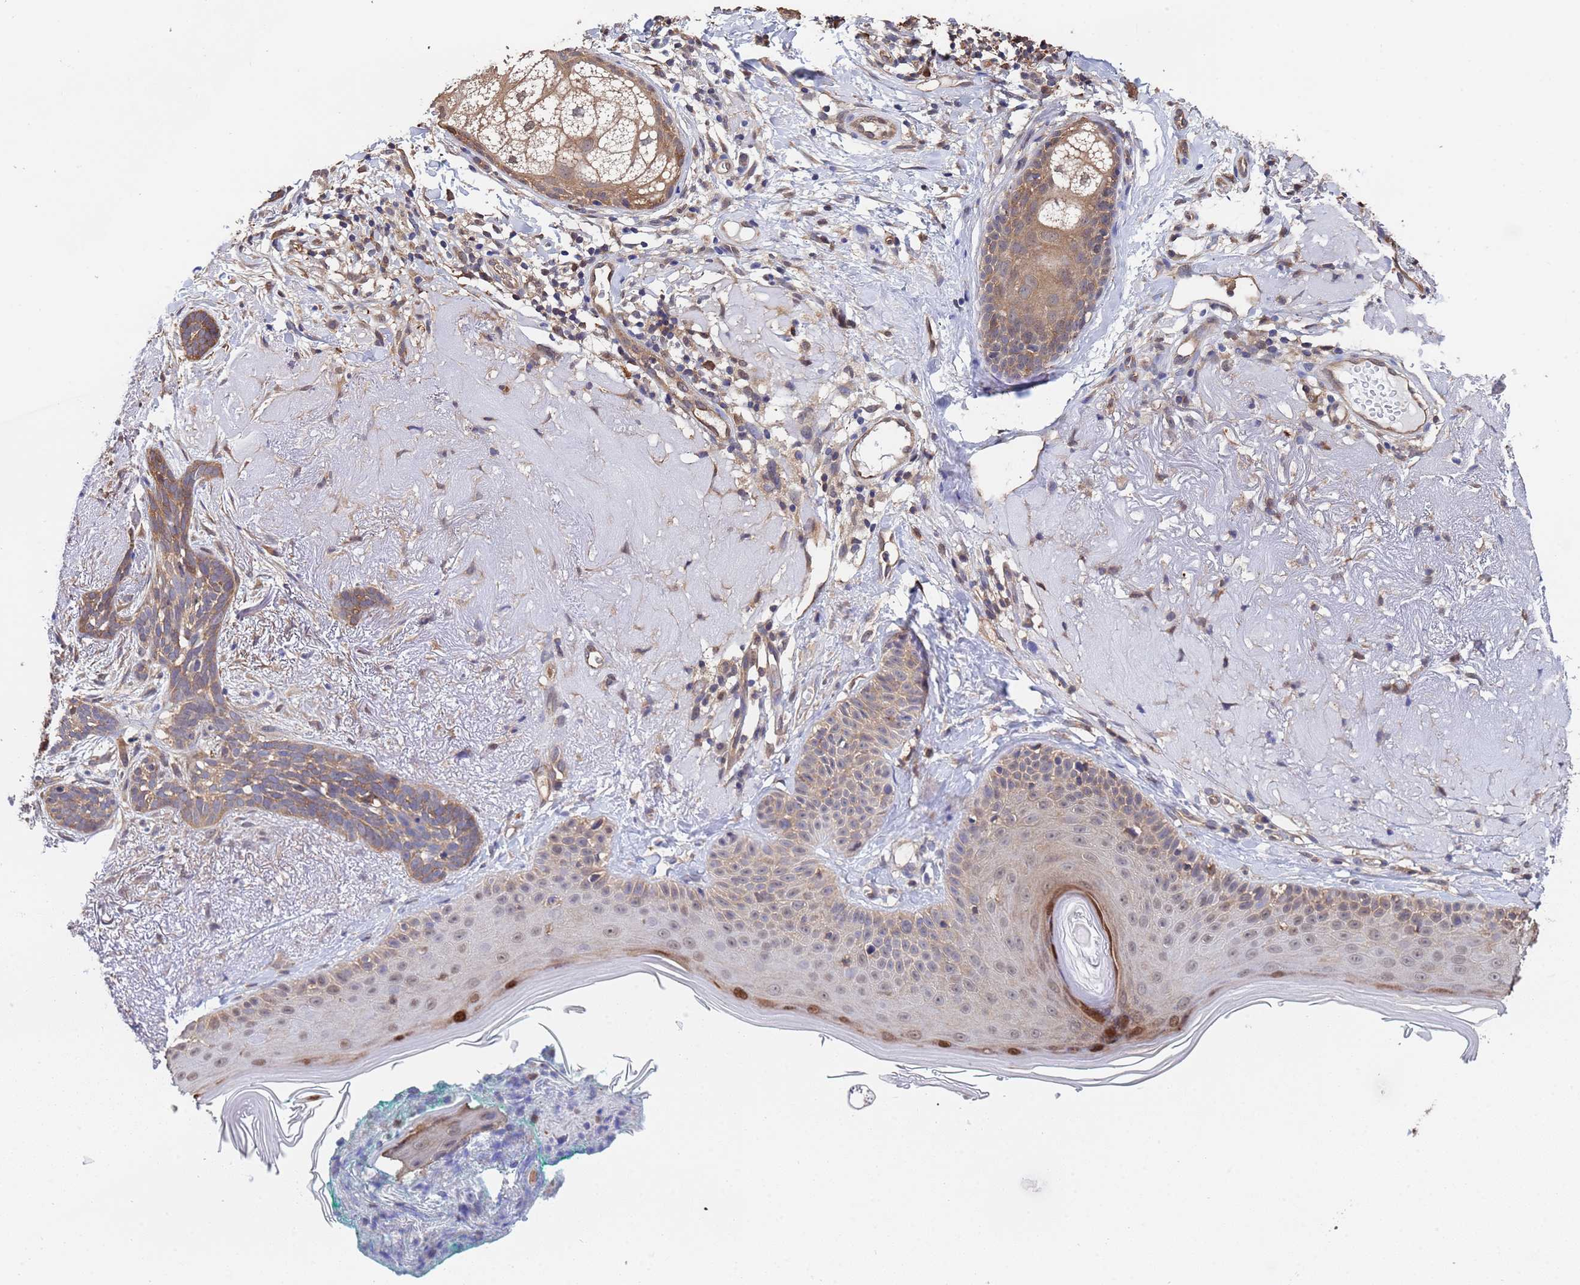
{"staining": {"intensity": "moderate", "quantity": ">75%", "location": "cytoplasmic/membranous"}, "tissue": "skin cancer", "cell_type": "Tumor cells", "image_type": "cancer", "snomed": [{"axis": "morphology", "description": "Basal cell carcinoma"}, {"axis": "topography", "description": "Skin"}], "caption": "Immunohistochemistry (IHC) of basal cell carcinoma (skin) shows medium levels of moderate cytoplasmic/membranous staining in approximately >75% of tumor cells.", "gene": "FAM25A", "patient": {"sex": "male", "age": 71}}